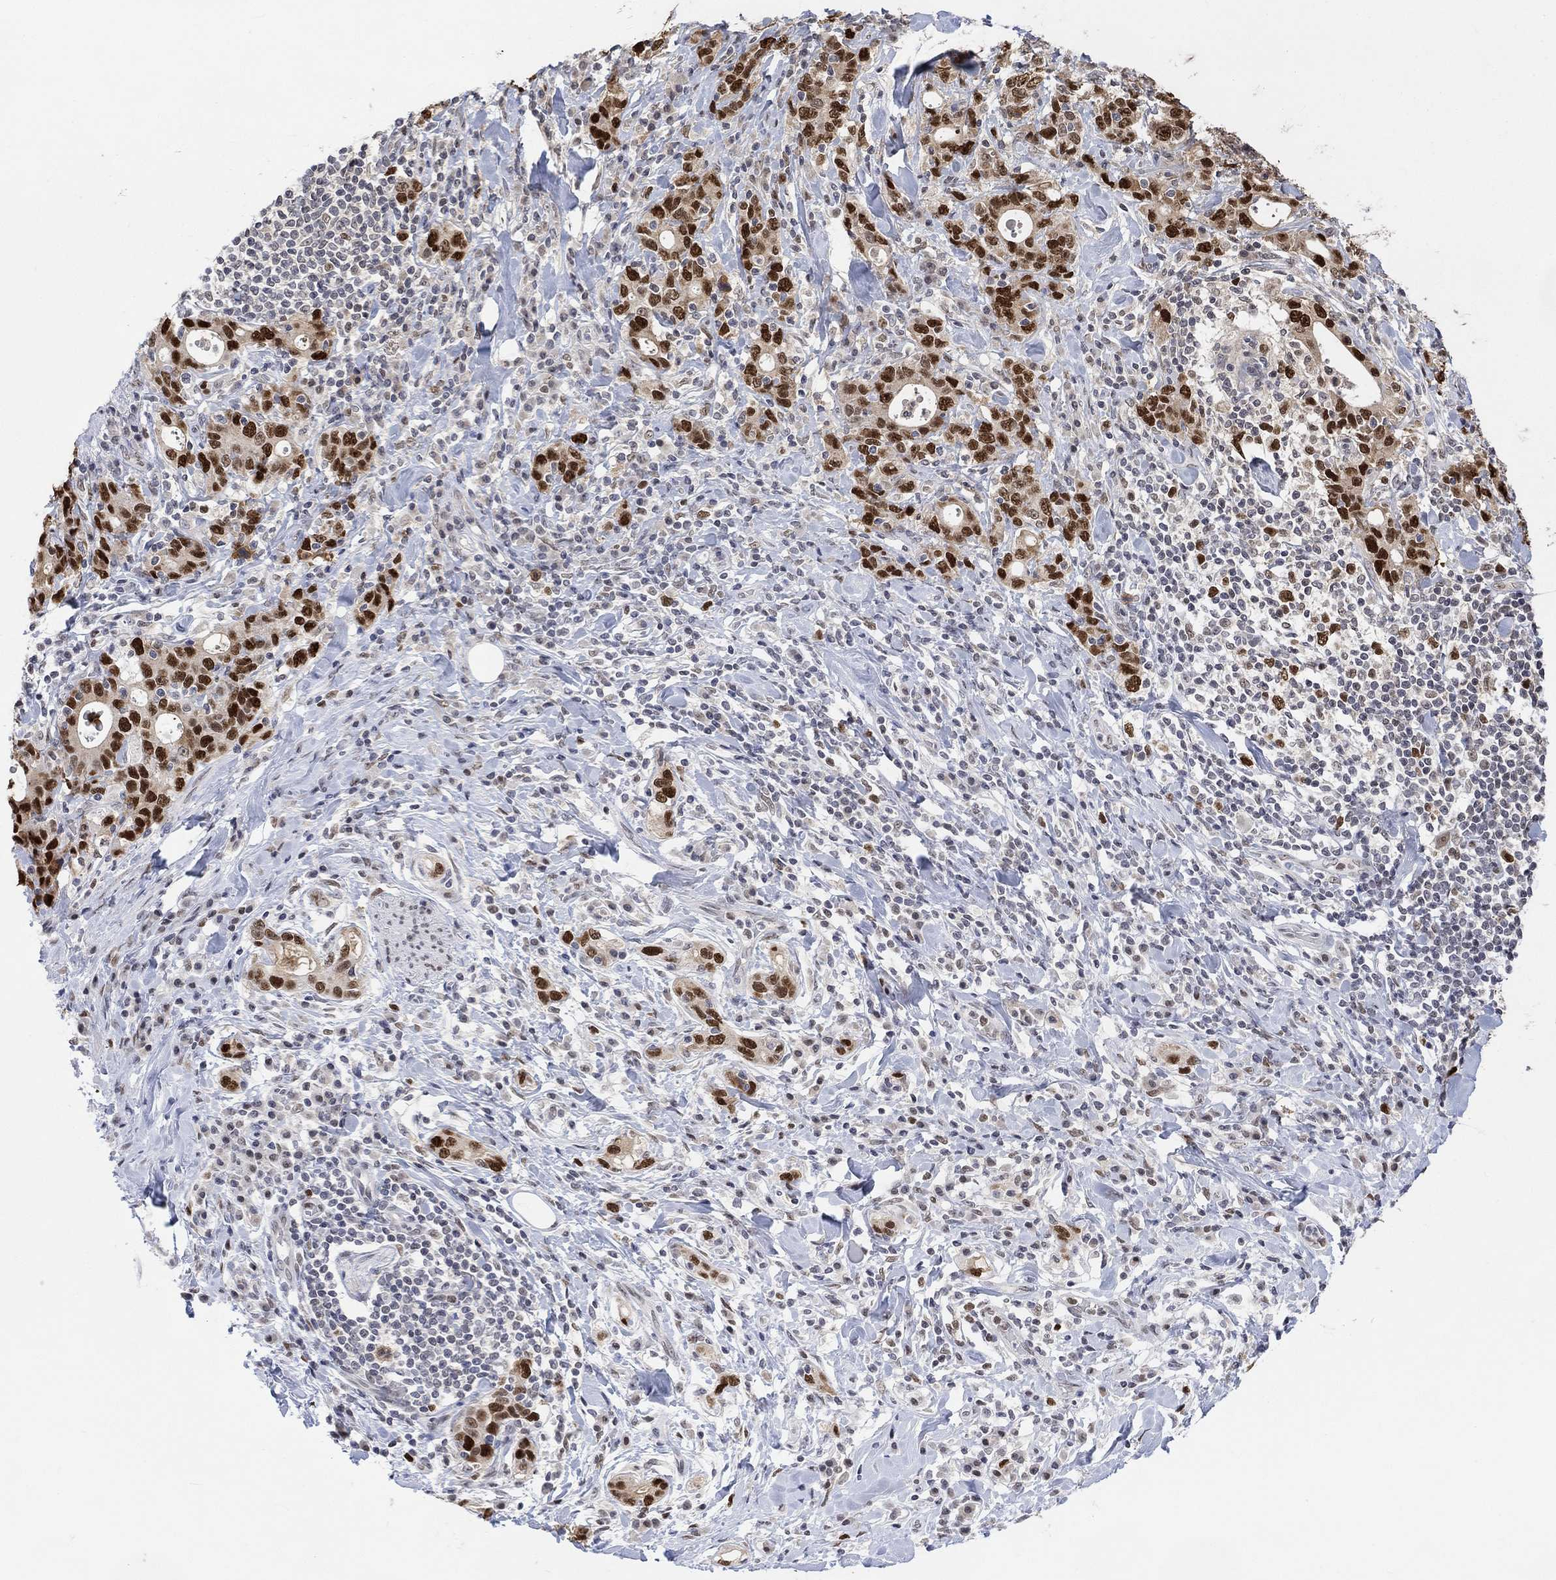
{"staining": {"intensity": "strong", "quantity": ">75%", "location": "nuclear"}, "tissue": "stomach cancer", "cell_type": "Tumor cells", "image_type": "cancer", "snomed": [{"axis": "morphology", "description": "Adenocarcinoma, NOS"}, {"axis": "topography", "description": "Stomach"}], "caption": "Protein analysis of stomach cancer tissue exhibits strong nuclear staining in approximately >75% of tumor cells. The staining was performed using DAB to visualize the protein expression in brown, while the nuclei were stained in blue with hematoxylin (Magnification: 20x).", "gene": "RAD54L2", "patient": {"sex": "male", "age": 79}}